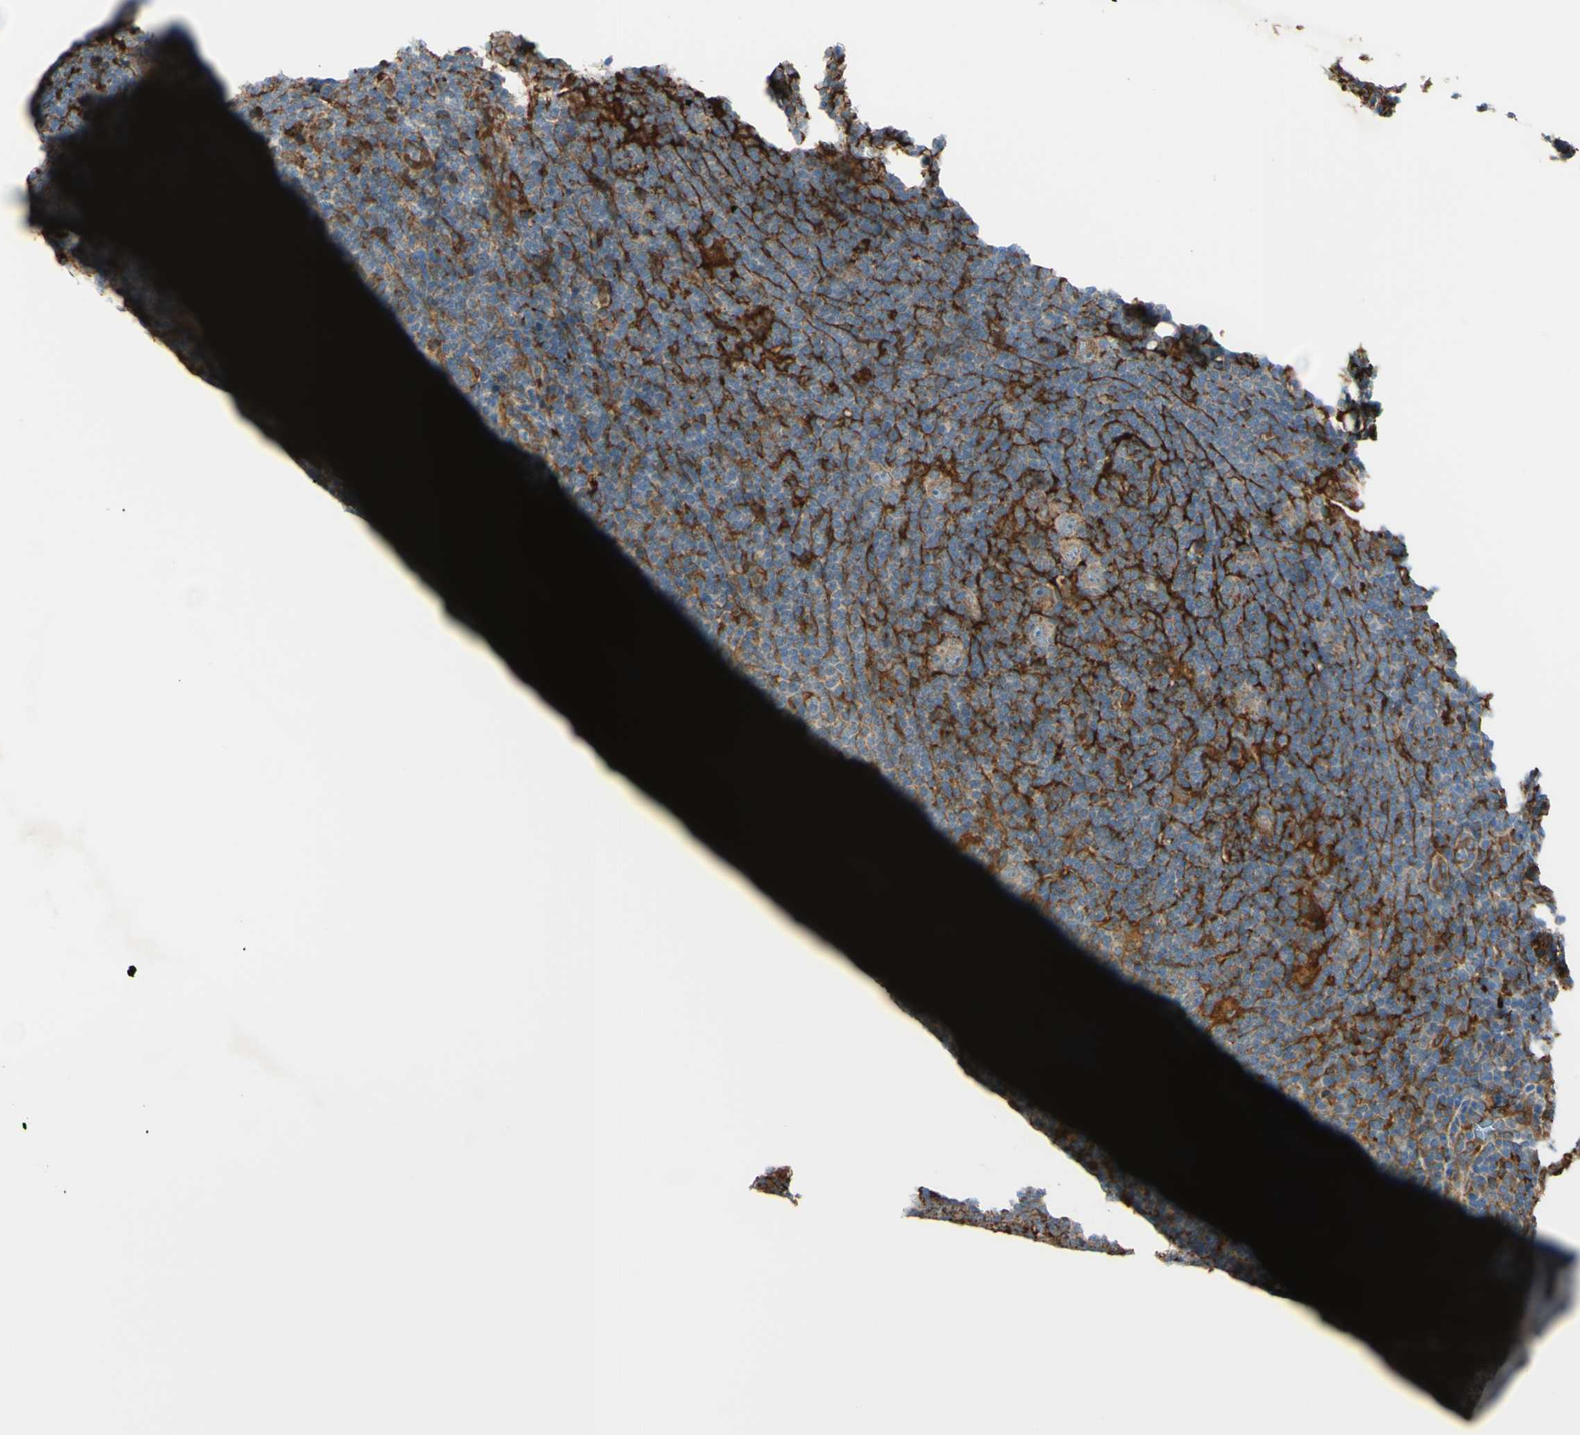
{"staining": {"intensity": "weak", "quantity": ">75%", "location": "cytoplasmic/membranous"}, "tissue": "lymphoma", "cell_type": "Tumor cells", "image_type": "cancer", "snomed": [{"axis": "morphology", "description": "Hodgkin's disease, NOS"}, {"axis": "topography", "description": "Lymph node"}], "caption": "Immunohistochemical staining of lymphoma displays low levels of weak cytoplasmic/membranous protein expression in approximately >75% of tumor cells.", "gene": "IGSF9B", "patient": {"sex": "female", "age": 57}}